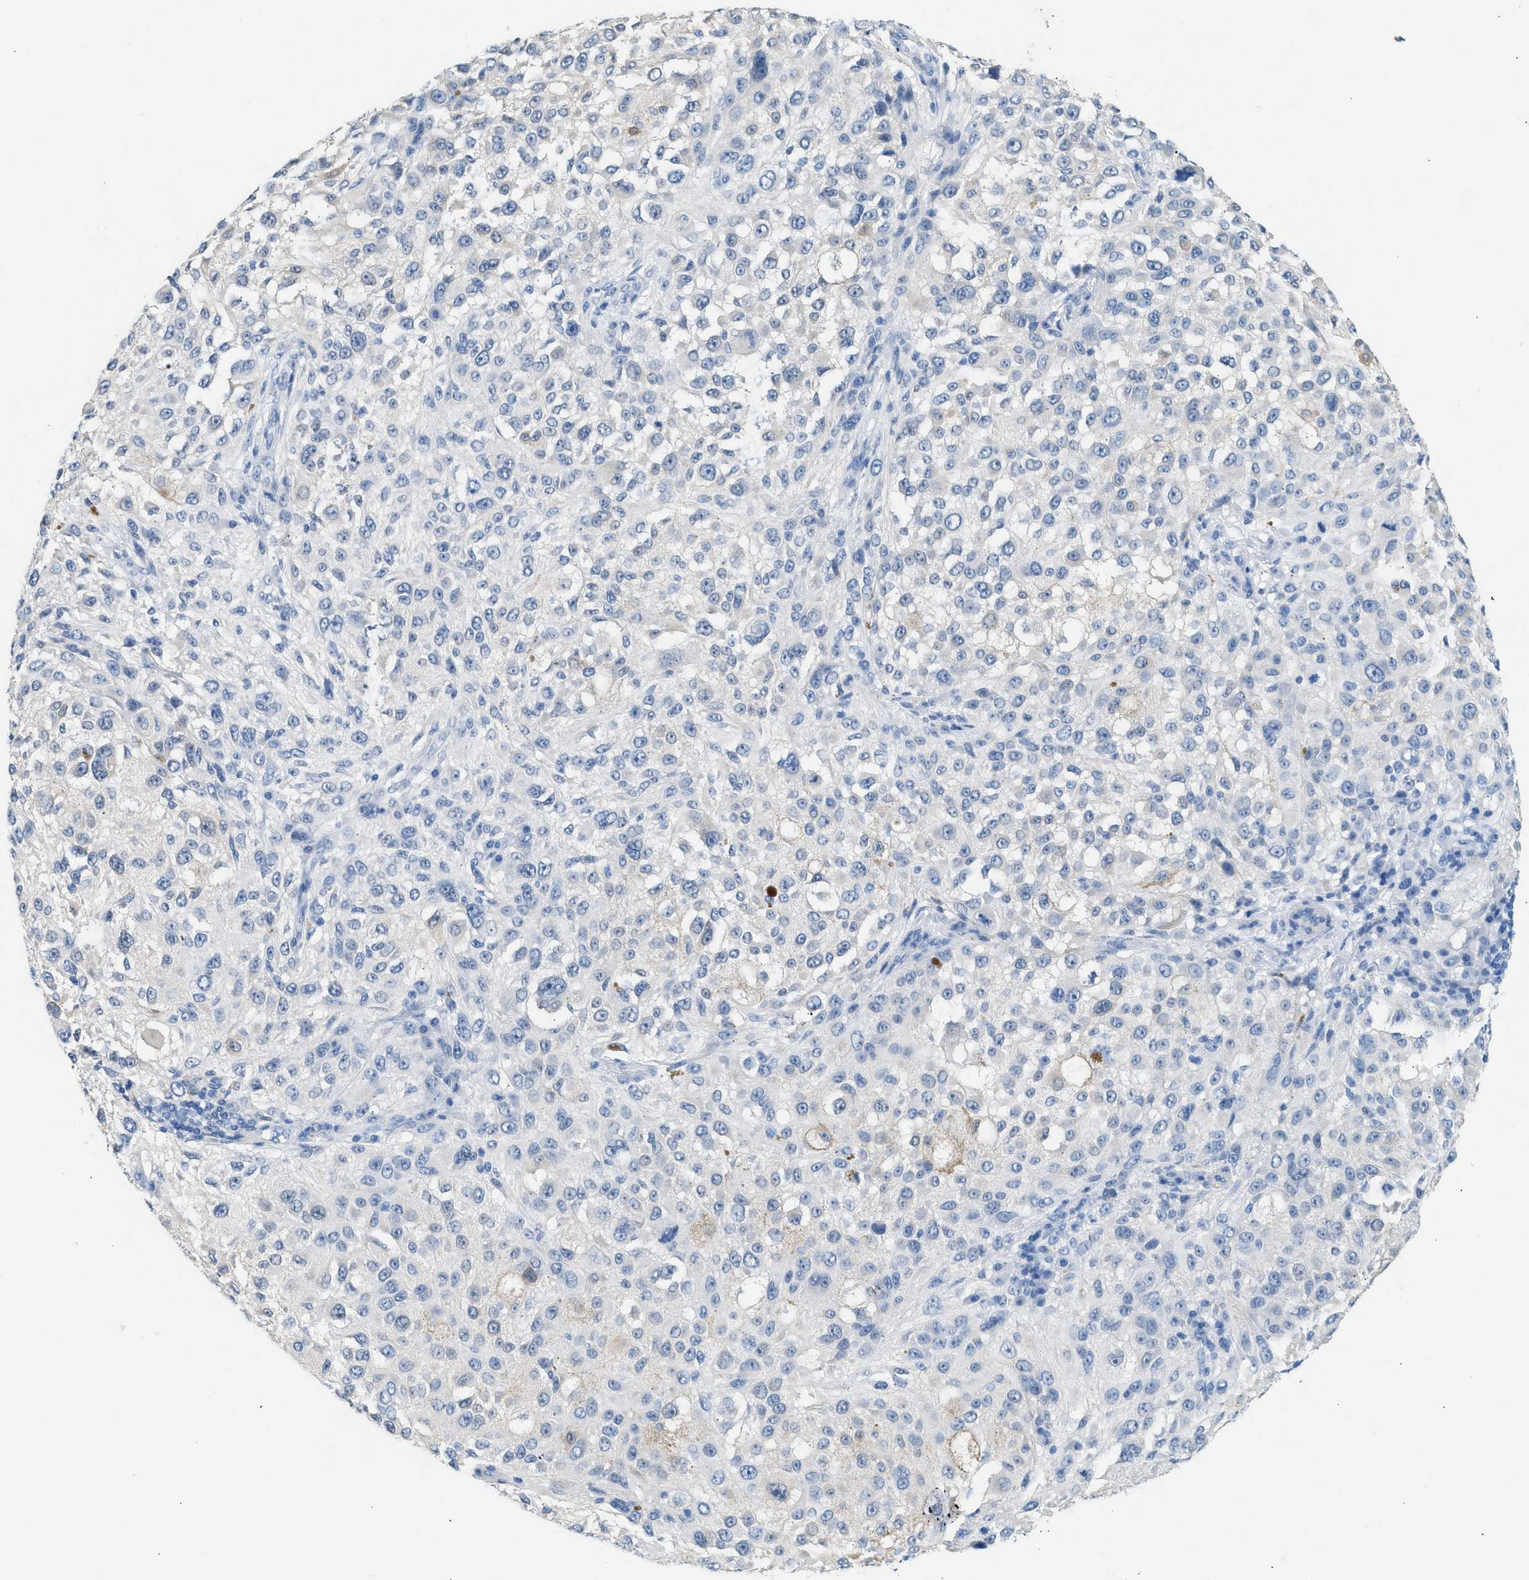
{"staining": {"intensity": "negative", "quantity": "none", "location": "none"}, "tissue": "melanoma", "cell_type": "Tumor cells", "image_type": "cancer", "snomed": [{"axis": "morphology", "description": "Necrosis, NOS"}, {"axis": "morphology", "description": "Malignant melanoma, NOS"}, {"axis": "topography", "description": "Skin"}], "caption": "A photomicrograph of human melanoma is negative for staining in tumor cells.", "gene": "SPAM1", "patient": {"sex": "female", "age": 87}}